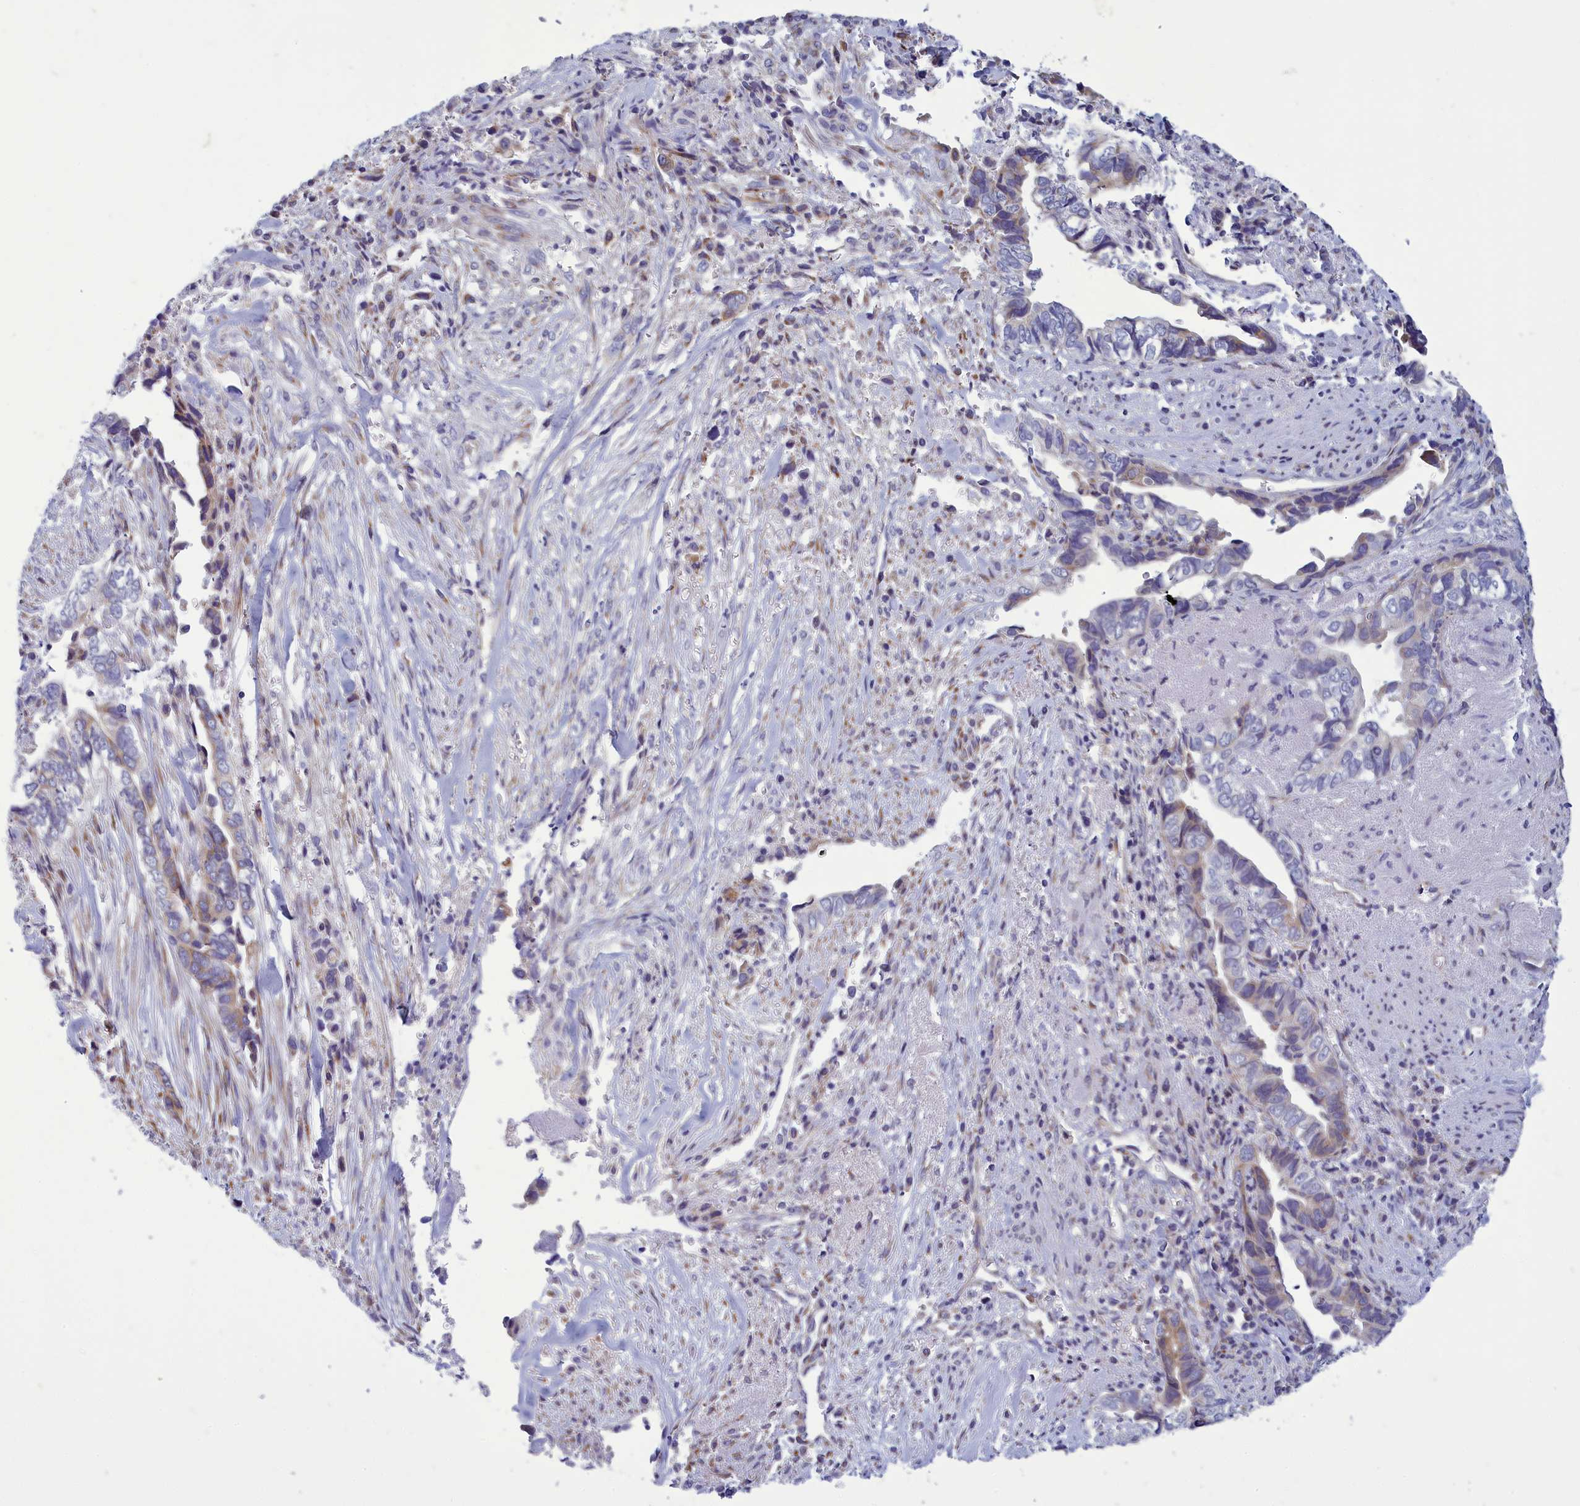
{"staining": {"intensity": "moderate", "quantity": "<25%", "location": "cytoplasmic/membranous"}, "tissue": "liver cancer", "cell_type": "Tumor cells", "image_type": "cancer", "snomed": [{"axis": "morphology", "description": "Cholangiocarcinoma"}, {"axis": "topography", "description": "Liver"}], "caption": "This micrograph reveals IHC staining of human liver cancer, with low moderate cytoplasmic/membranous expression in about <25% of tumor cells.", "gene": "CENATAC", "patient": {"sex": "female", "age": 79}}